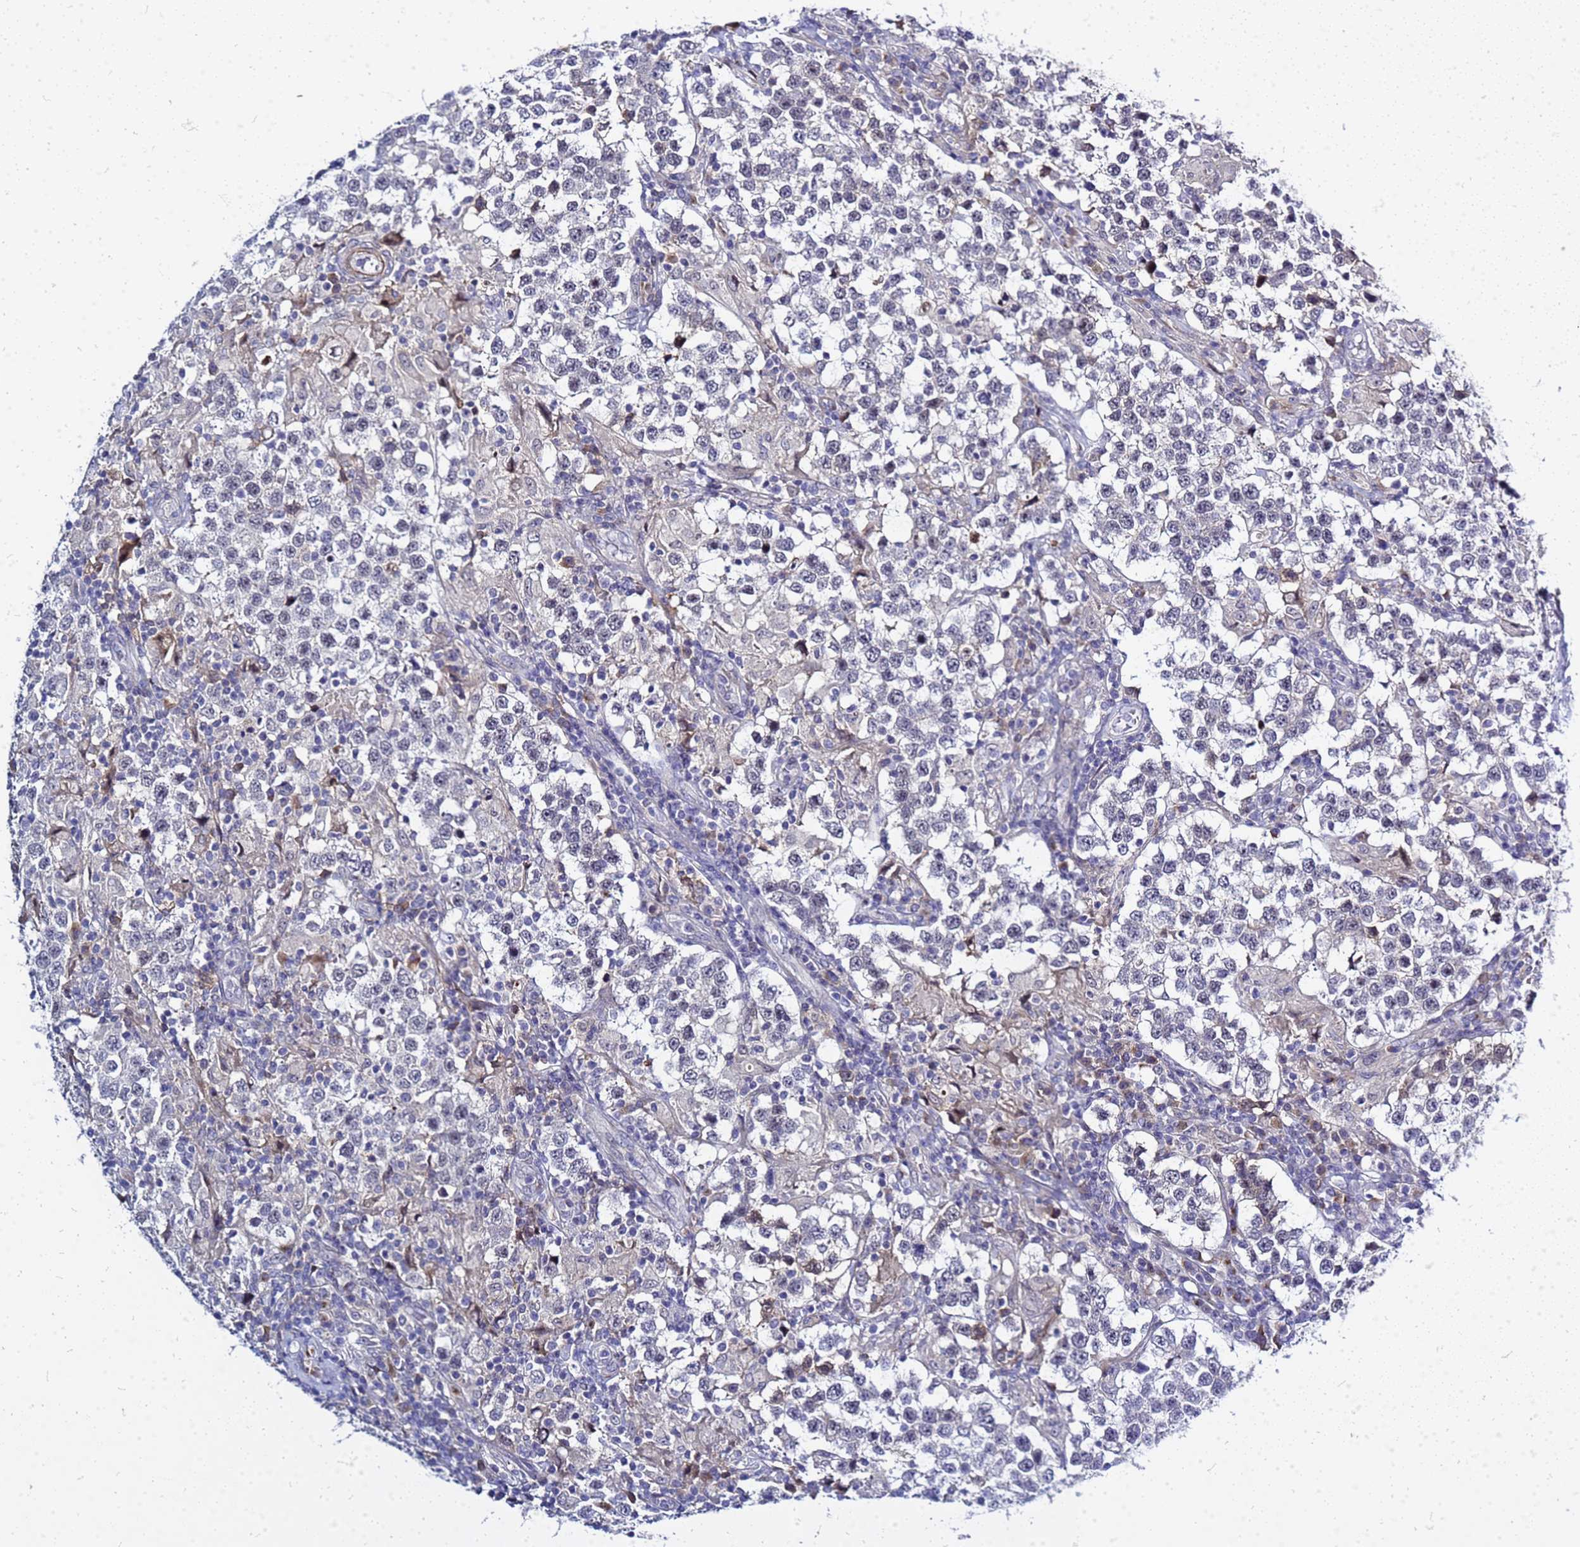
{"staining": {"intensity": "weak", "quantity": "<25%", "location": "nuclear"}, "tissue": "testis cancer", "cell_type": "Tumor cells", "image_type": "cancer", "snomed": [{"axis": "morphology", "description": "Seminoma, NOS"}, {"axis": "morphology", "description": "Carcinoma, Embryonal, NOS"}, {"axis": "topography", "description": "Testis"}], "caption": "DAB immunohistochemical staining of human embryonal carcinoma (testis) displays no significant staining in tumor cells. (Stains: DAB (3,3'-diaminobenzidine) immunohistochemistry with hematoxylin counter stain, Microscopy: brightfield microscopy at high magnification).", "gene": "SRGAP3", "patient": {"sex": "male", "age": 41}}